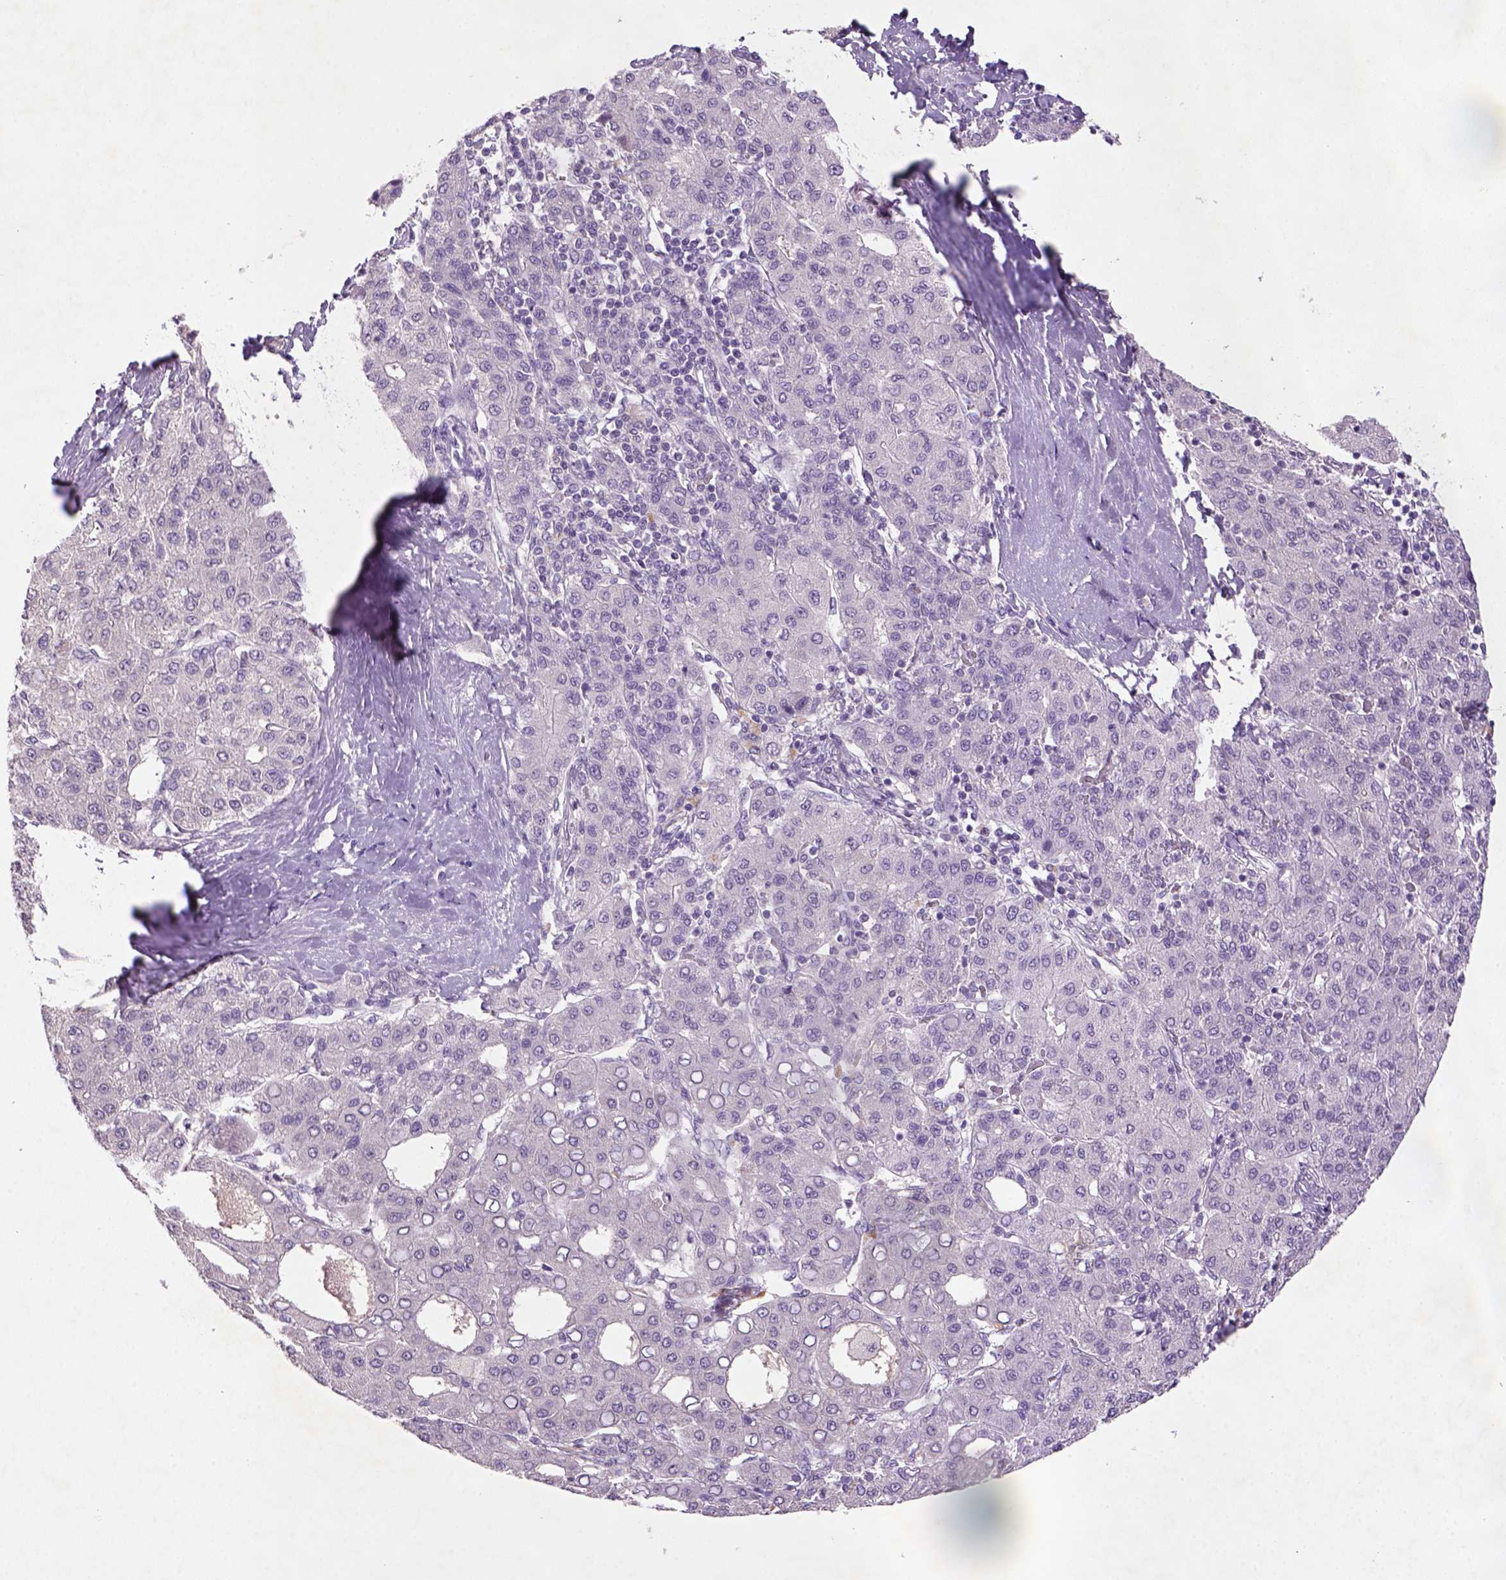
{"staining": {"intensity": "negative", "quantity": "none", "location": "none"}, "tissue": "liver cancer", "cell_type": "Tumor cells", "image_type": "cancer", "snomed": [{"axis": "morphology", "description": "Carcinoma, Hepatocellular, NOS"}, {"axis": "topography", "description": "Liver"}], "caption": "A high-resolution micrograph shows immunohistochemistry (IHC) staining of liver hepatocellular carcinoma, which reveals no significant expression in tumor cells.", "gene": "NLGN2", "patient": {"sex": "male", "age": 65}}